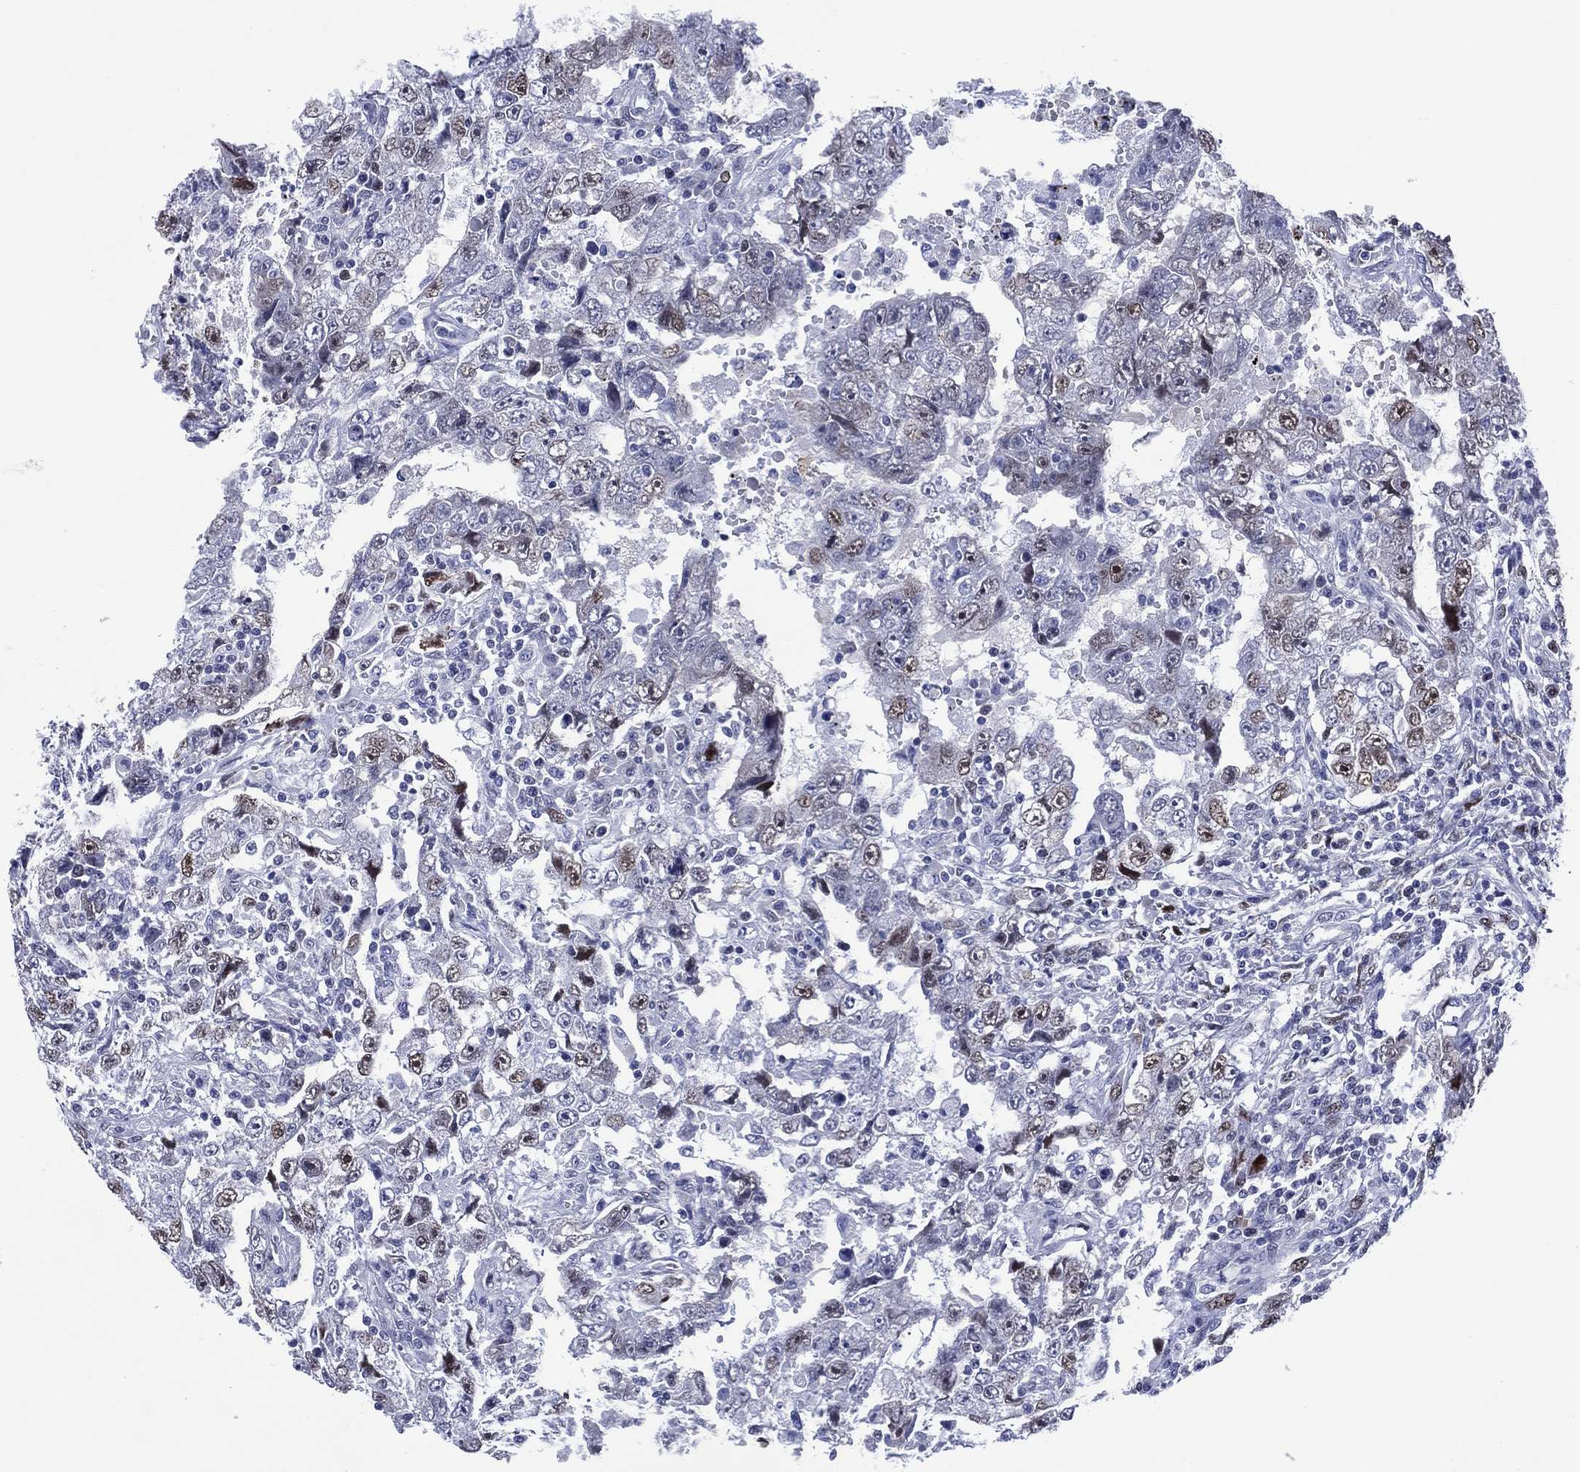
{"staining": {"intensity": "strong", "quantity": "<25%", "location": "nuclear"}, "tissue": "testis cancer", "cell_type": "Tumor cells", "image_type": "cancer", "snomed": [{"axis": "morphology", "description": "Carcinoma, Embryonal, NOS"}, {"axis": "topography", "description": "Testis"}], "caption": "IHC photomicrograph of human testis embryonal carcinoma stained for a protein (brown), which reveals medium levels of strong nuclear expression in about <25% of tumor cells.", "gene": "GATA6", "patient": {"sex": "male", "age": 26}}